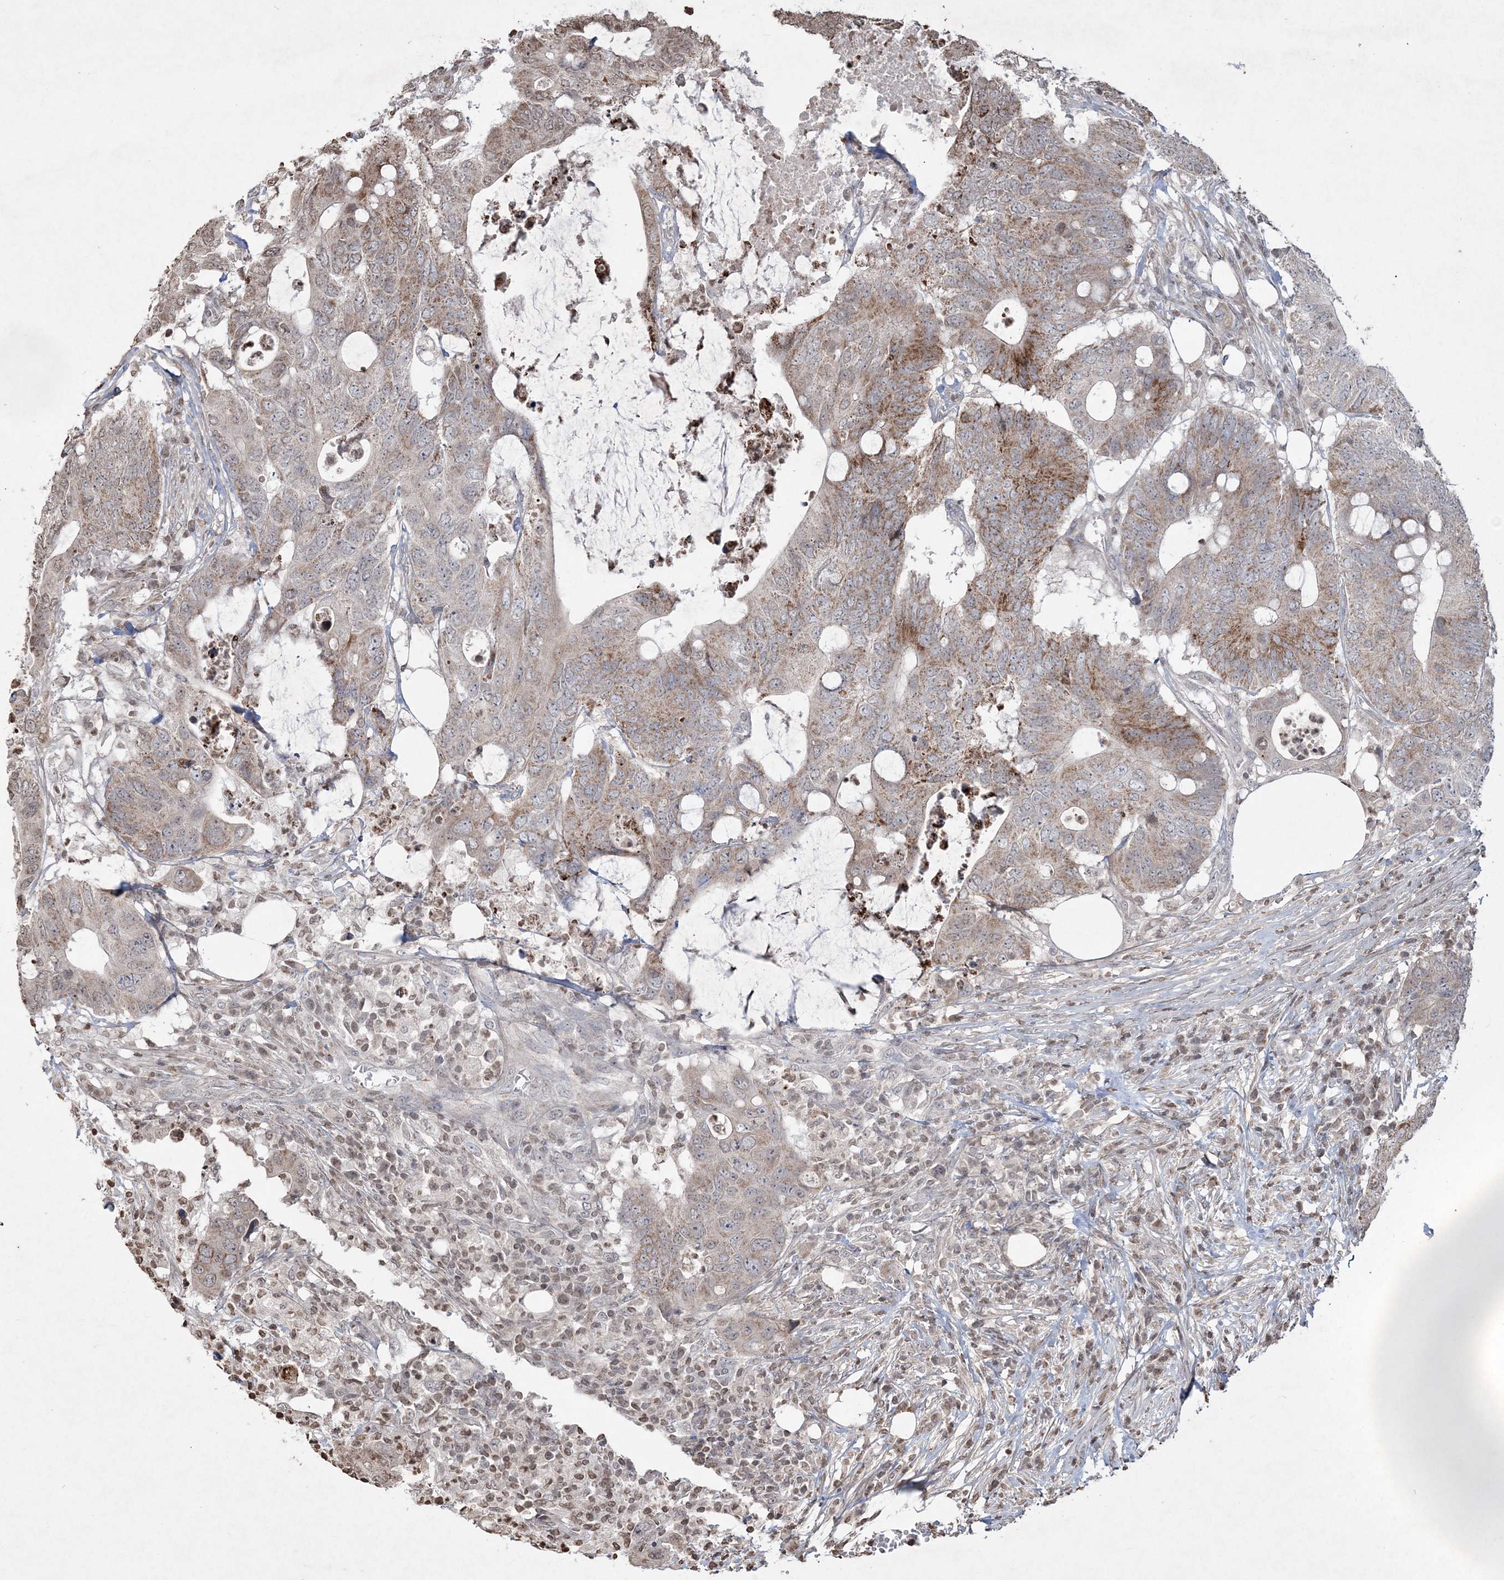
{"staining": {"intensity": "moderate", "quantity": "<25%", "location": "cytoplasmic/membranous"}, "tissue": "colorectal cancer", "cell_type": "Tumor cells", "image_type": "cancer", "snomed": [{"axis": "morphology", "description": "Adenocarcinoma, NOS"}, {"axis": "topography", "description": "Colon"}], "caption": "Tumor cells show low levels of moderate cytoplasmic/membranous expression in about <25% of cells in adenocarcinoma (colorectal).", "gene": "TTC7A", "patient": {"sex": "male", "age": 71}}